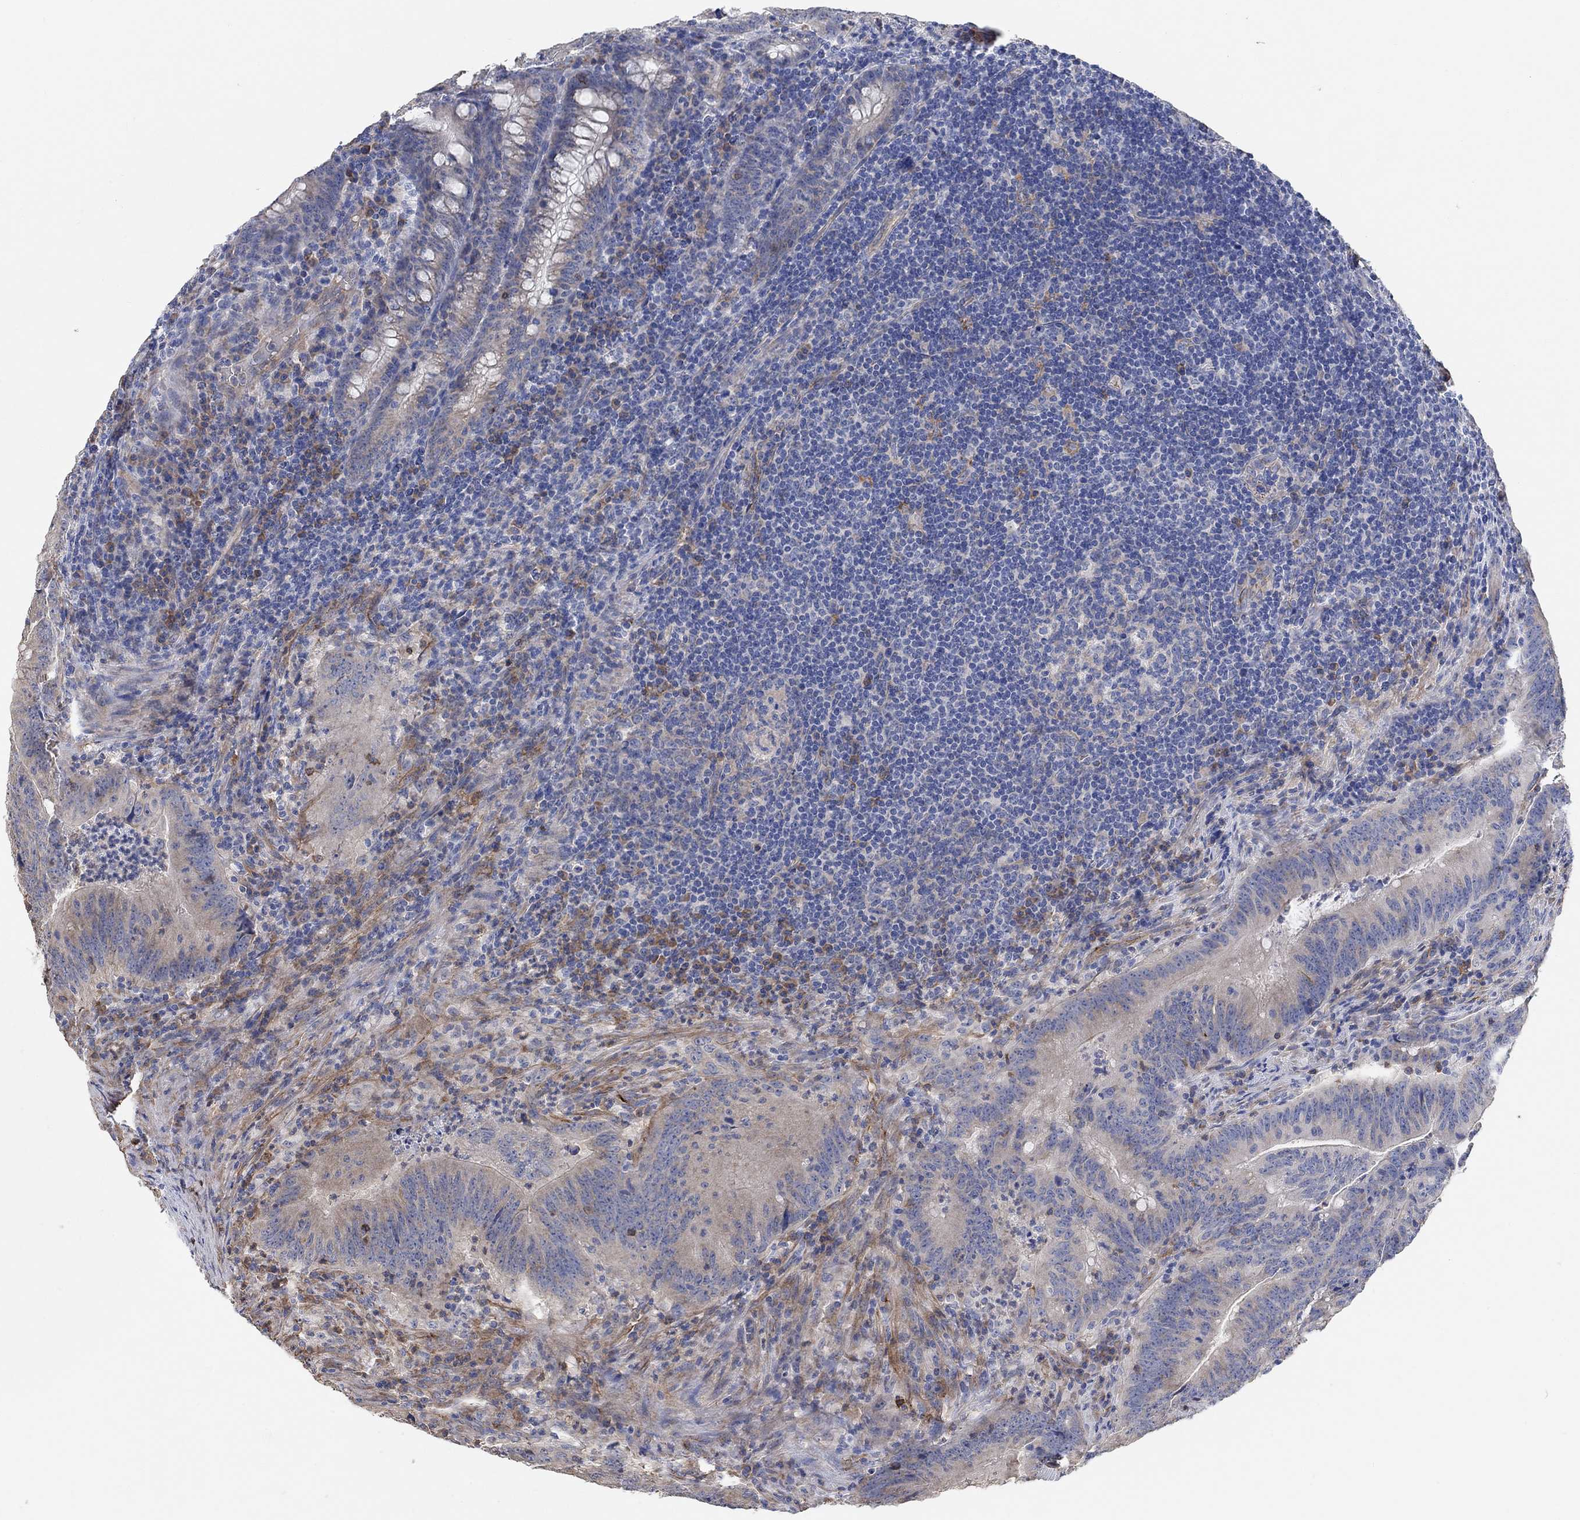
{"staining": {"intensity": "weak", "quantity": "<25%", "location": "cytoplasmic/membranous"}, "tissue": "colorectal cancer", "cell_type": "Tumor cells", "image_type": "cancer", "snomed": [{"axis": "morphology", "description": "Adenocarcinoma, NOS"}, {"axis": "topography", "description": "Colon"}], "caption": "This is an immunohistochemistry histopathology image of human adenocarcinoma (colorectal). There is no positivity in tumor cells.", "gene": "SYT16", "patient": {"sex": "female", "age": 87}}